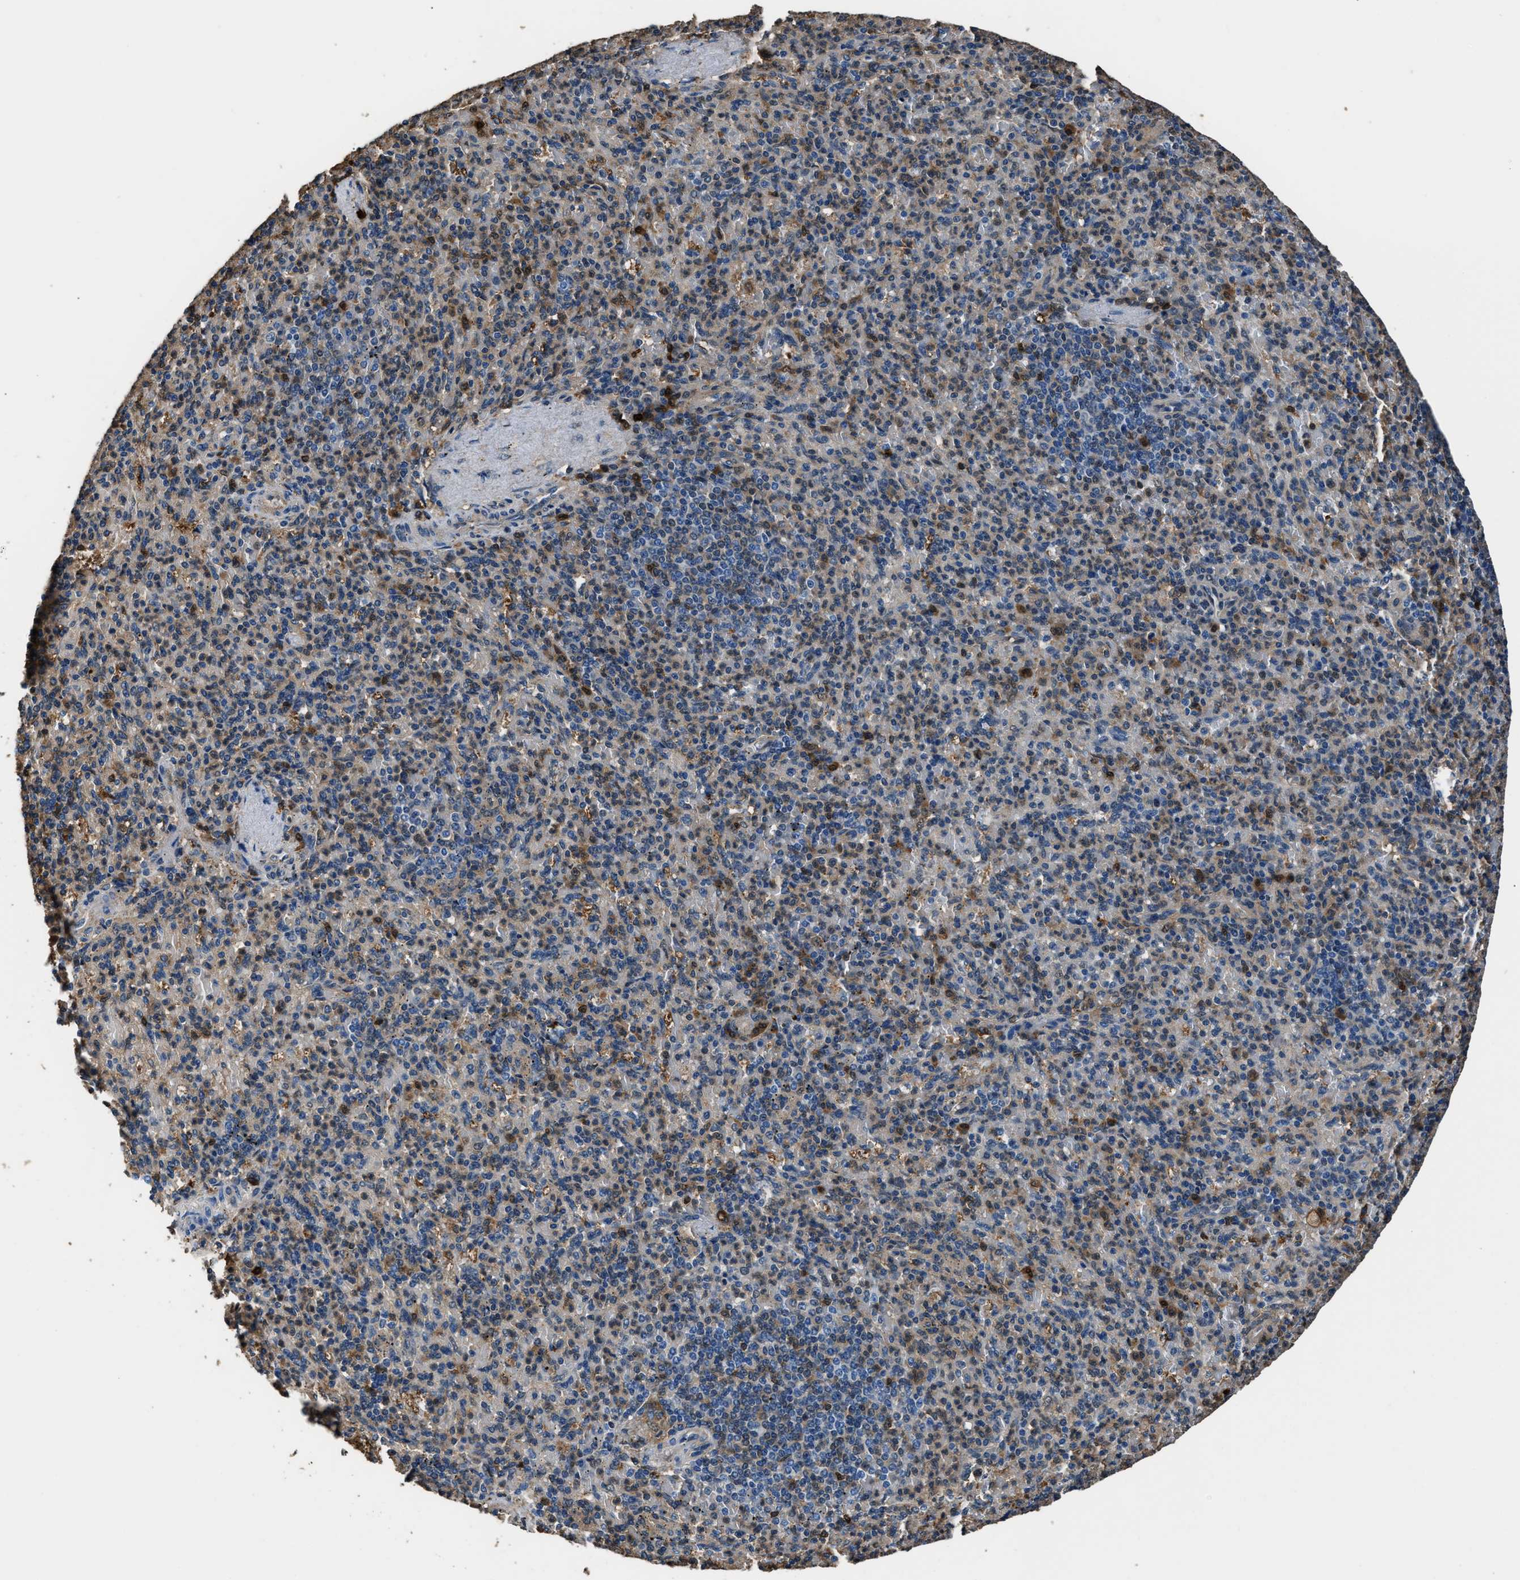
{"staining": {"intensity": "moderate", "quantity": ">75%", "location": "cytoplasmic/membranous"}, "tissue": "spleen", "cell_type": "Cells in red pulp", "image_type": "normal", "snomed": [{"axis": "morphology", "description": "Normal tissue, NOS"}, {"axis": "topography", "description": "Spleen"}], "caption": "This photomicrograph reveals IHC staining of normal human spleen, with medium moderate cytoplasmic/membranous expression in approximately >75% of cells in red pulp.", "gene": "GSTP1", "patient": {"sex": "female", "age": 74}}